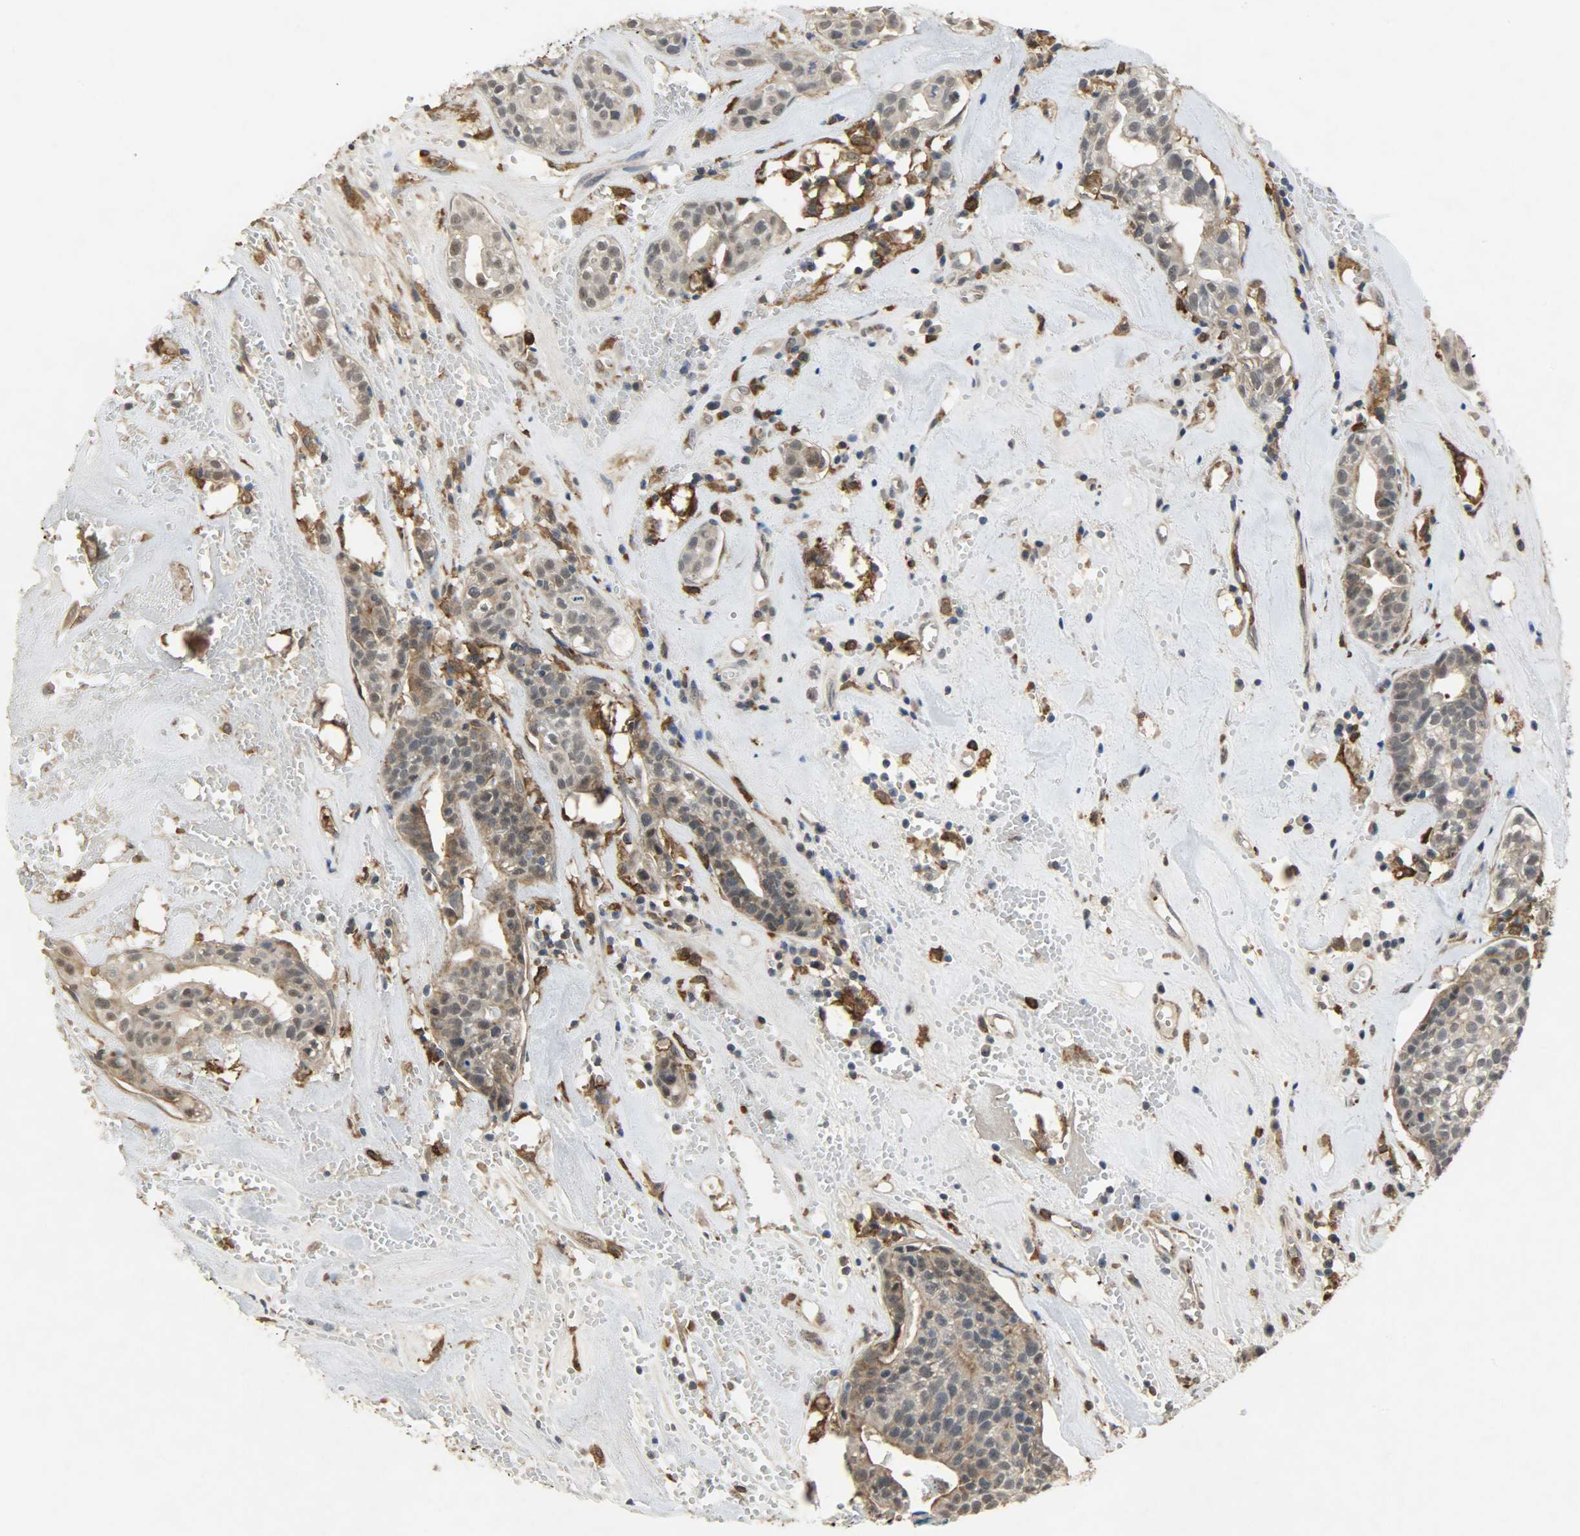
{"staining": {"intensity": "weak", "quantity": "25%-75%", "location": "cytoplasmic/membranous"}, "tissue": "head and neck cancer", "cell_type": "Tumor cells", "image_type": "cancer", "snomed": [{"axis": "morphology", "description": "Adenocarcinoma, NOS"}, {"axis": "topography", "description": "Salivary gland"}, {"axis": "topography", "description": "Head-Neck"}], "caption": "A micrograph of human adenocarcinoma (head and neck) stained for a protein exhibits weak cytoplasmic/membranous brown staining in tumor cells. Immunohistochemistry (ihc) stains the protein of interest in brown and the nuclei are stained blue.", "gene": "SKAP2", "patient": {"sex": "female", "age": 65}}